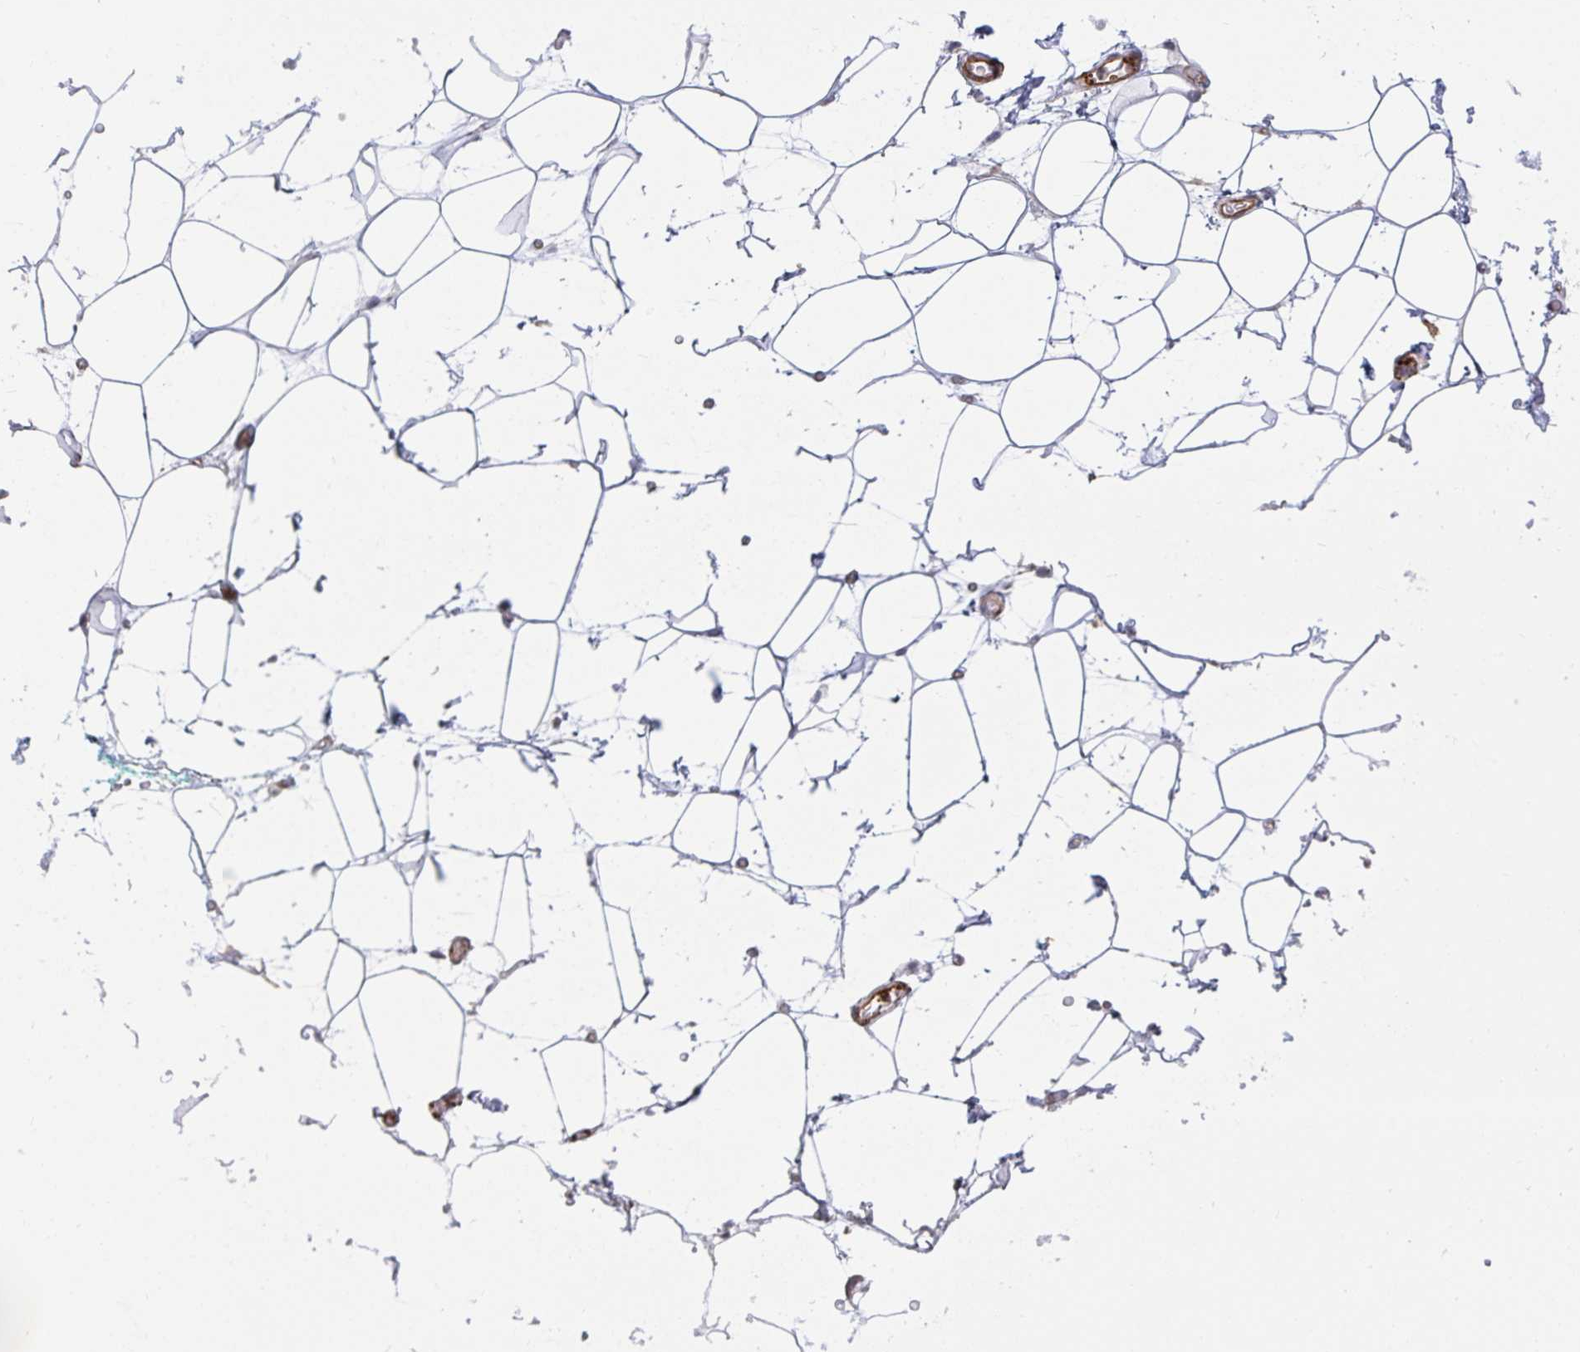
{"staining": {"intensity": "negative", "quantity": "none", "location": "none"}, "tissue": "adipose tissue", "cell_type": "Adipocytes", "image_type": "normal", "snomed": [{"axis": "morphology", "description": "Normal tissue, NOS"}, {"axis": "topography", "description": "Anal"}, {"axis": "topography", "description": "Peripheral nerve tissue"}], "caption": "Human adipose tissue stained for a protein using immunohistochemistry (IHC) reveals no expression in adipocytes.", "gene": "NEURL4", "patient": {"sex": "male", "age": 78}}